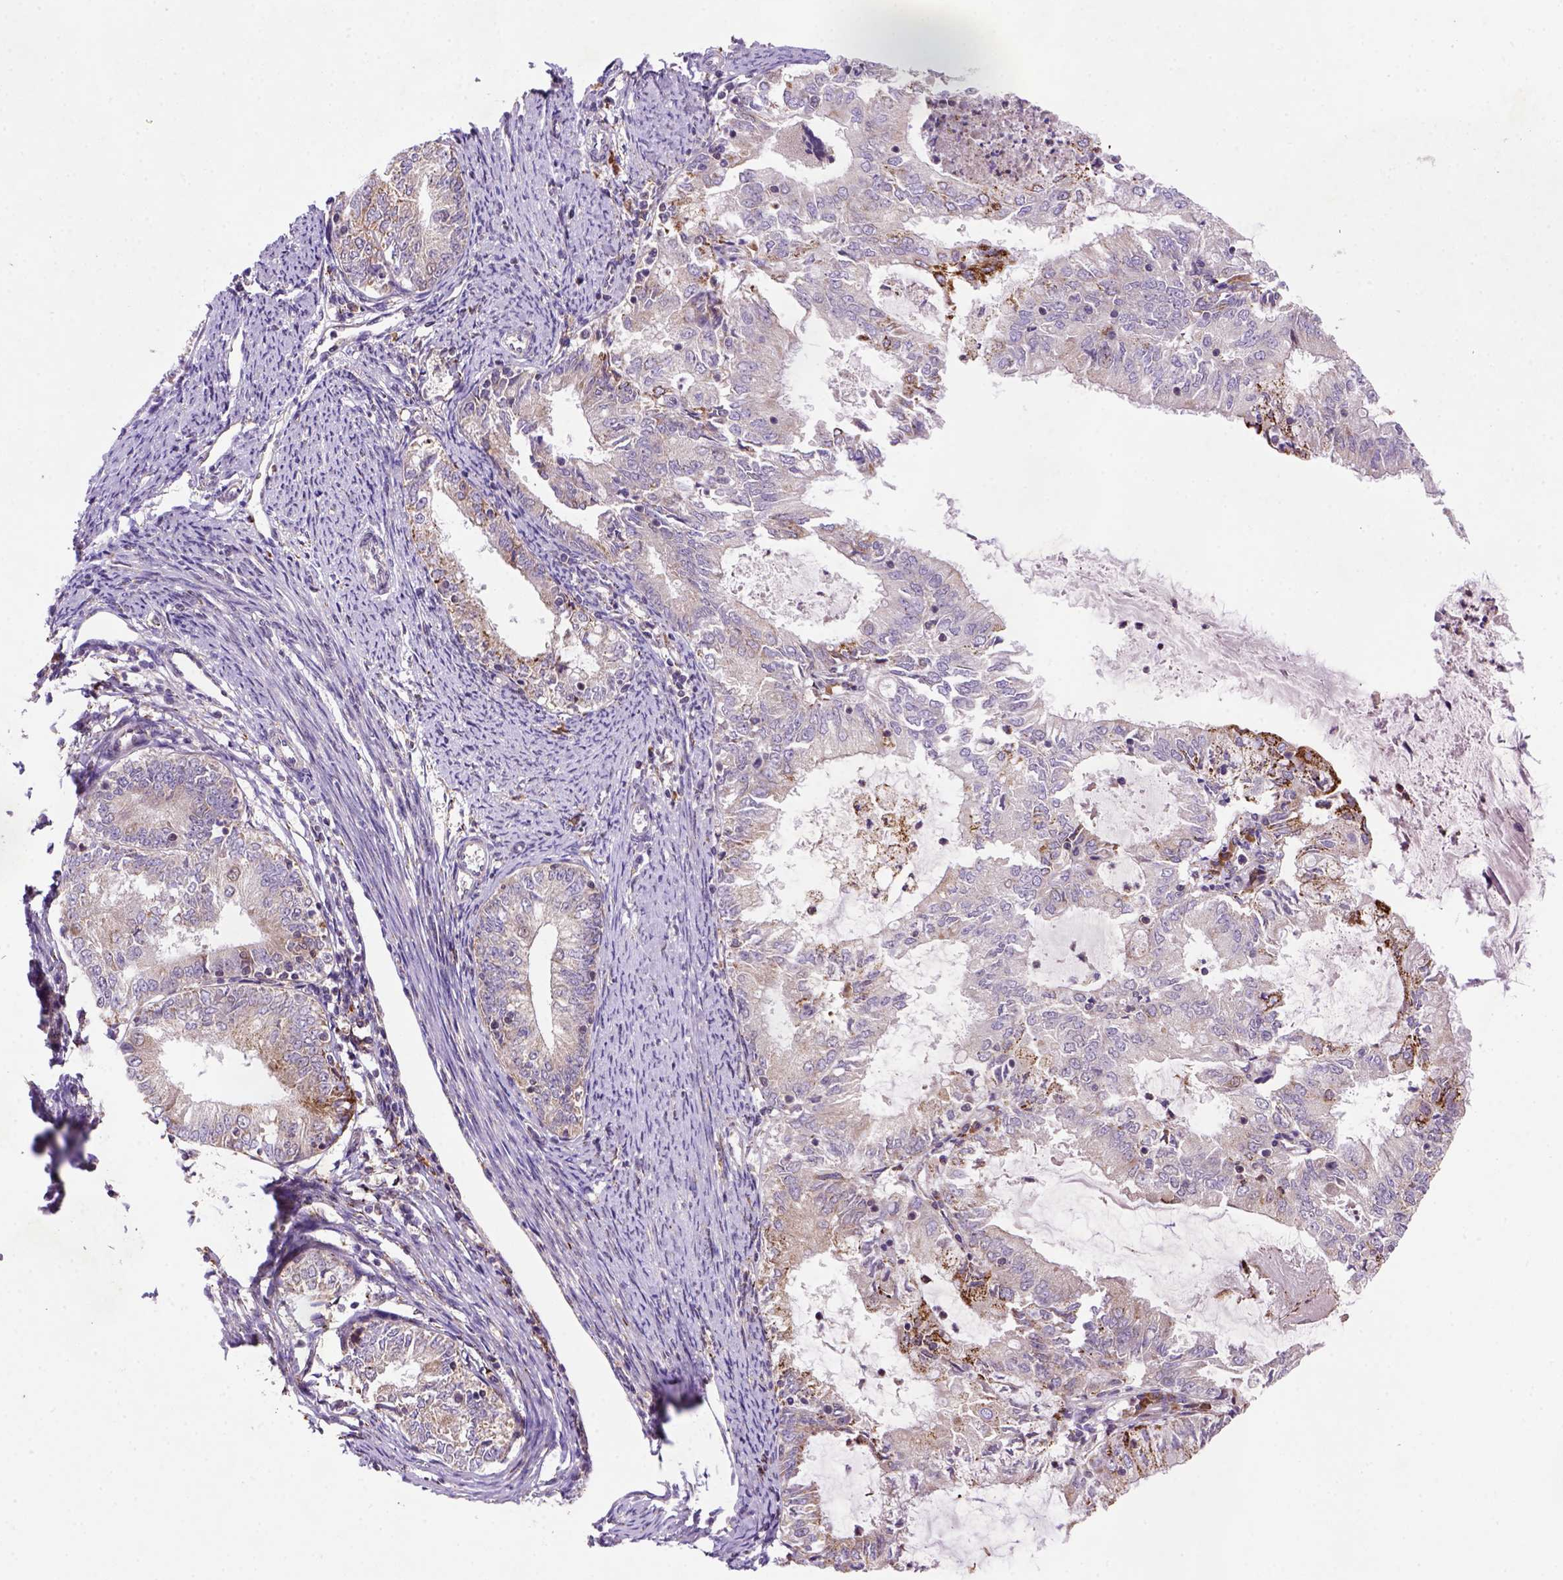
{"staining": {"intensity": "weak", "quantity": "<25%", "location": "cytoplasmic/membranous"}, "tissue": "endometrial cancer", "cell_type": "Tumor cells", "image_type": "cancer", "snomed": [{"axis": "morphology", "description": "Adenocarcinoma, NOS"}, {"axis": "topography", "description": "Endometrium"}], "caption": "A histopathology image of human endometrial cancer is negative for staining in tumor cells. (DAB (3,3'-diaminobenzidine) IHC visualized using brightfield microscopy, high magnification).", "gene": "FZD7", "patient": {"sex": "female", "age": 57}}